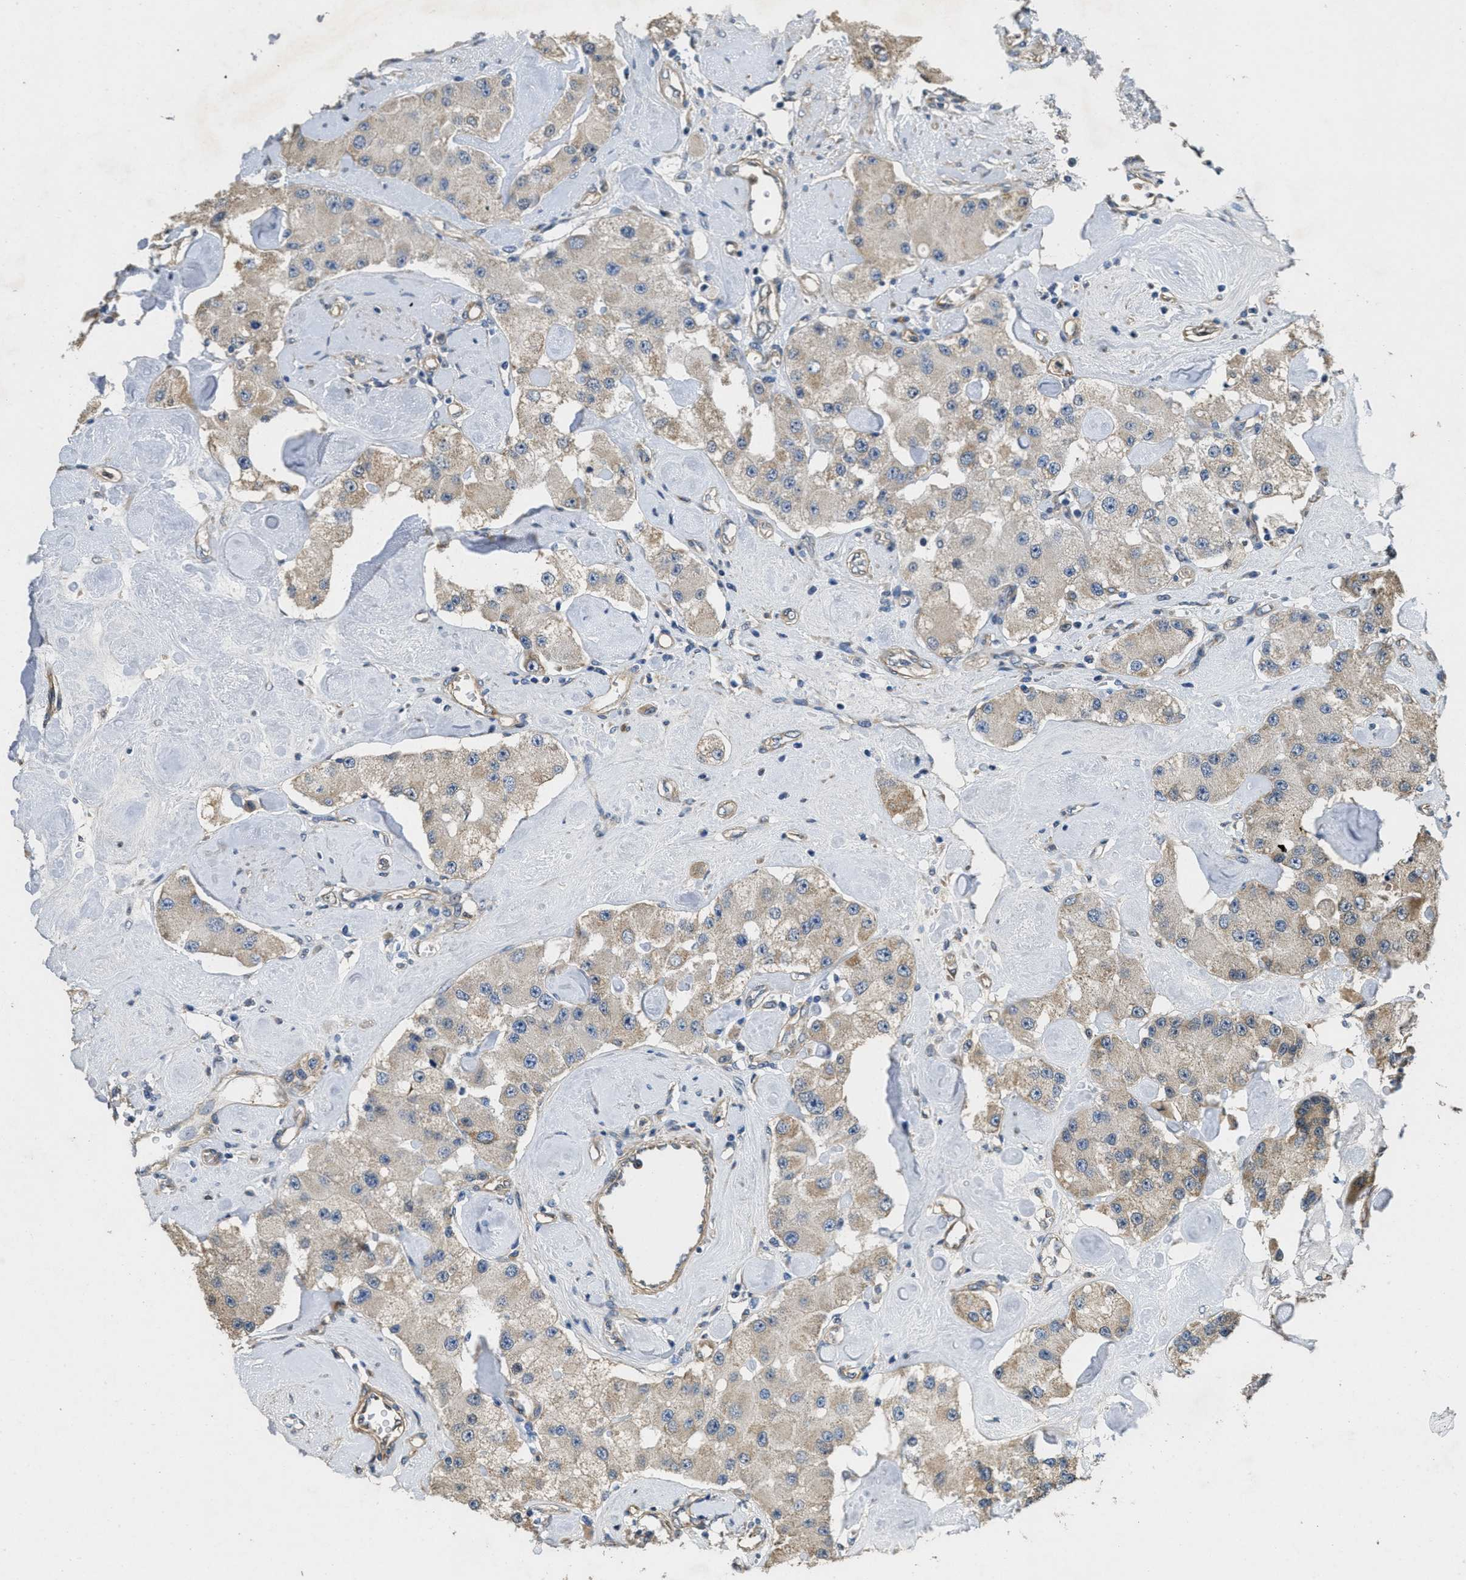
{"staining": {"intensity": "weak", "quantity": "25%-75%", "location": "cytoplasmic/membranous"}, "tissue": "carcinoid", "cell_type": "Tumor cells", "image_type": "cancer", "snomed": [{"axis": "morphology", "description": "Carcinoid, malignant, NOS"}, {"axis": "topography", "description": "Pancreas"}], "caption": "Protein positivity by IHC shows weak cytoplasmic/membranous expression in about 25%-75% of tumor cells in carcinoid.", "gene": "TOMM70", "patient": {"sex": "male", "age": 41}}